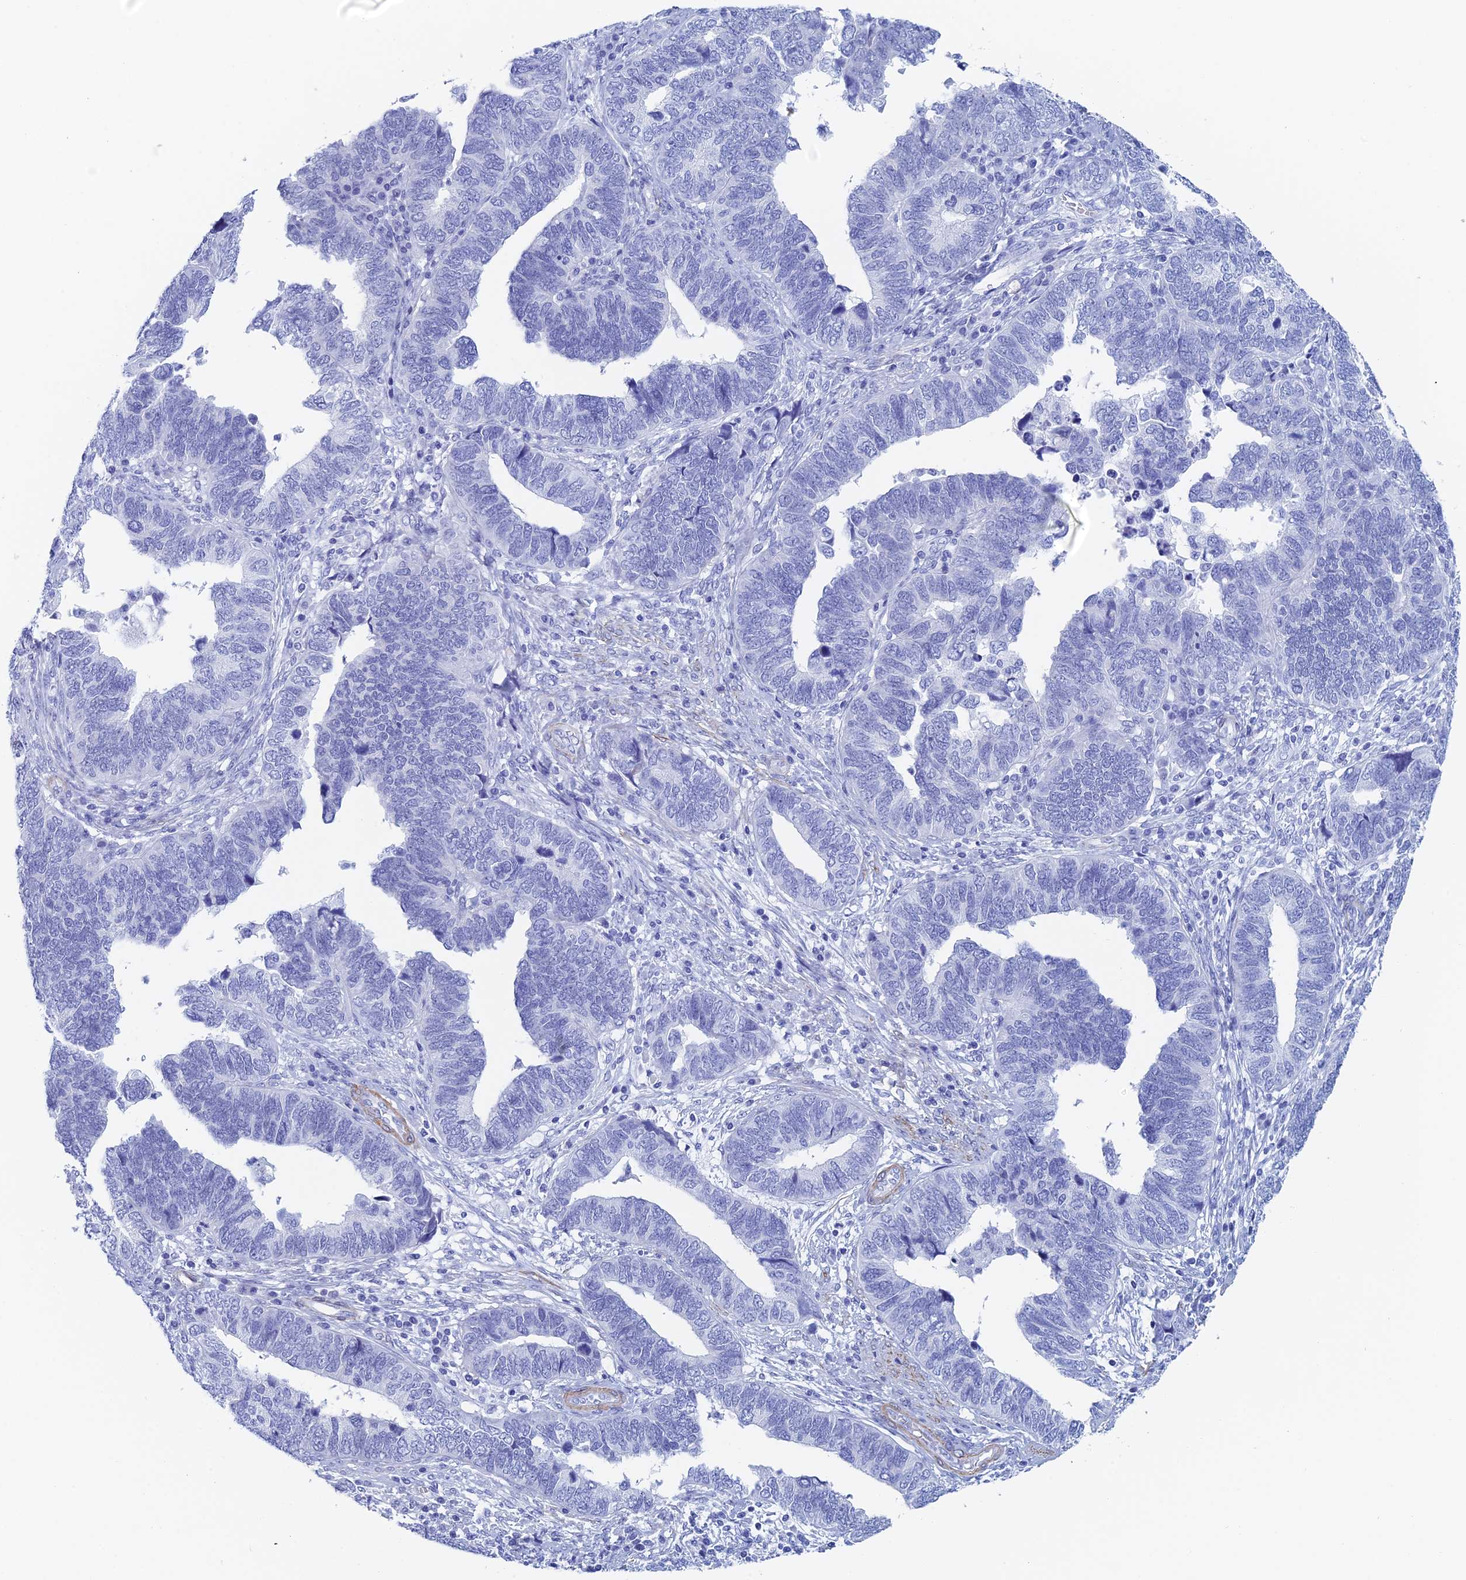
{"staining": {"intensity": "negative", "quantity": "none", "location": "none"}, "tissue": "endometrial cancer", "cell_type": "Tumor cells", "image_type": "cancer", "snomed": [{"axis": "morphology", "description": "Adenocarcinoma, NOS"}, {"axis": "topography", "description": "Endometrium"}], "caption": "Endometrial cancer (adenocarcinoma) was stained to show a protein in brown. There is no significant positivity in tumor cells.", "gene": "KCNK18", "patient": {"sex": "female", "age": 79}}